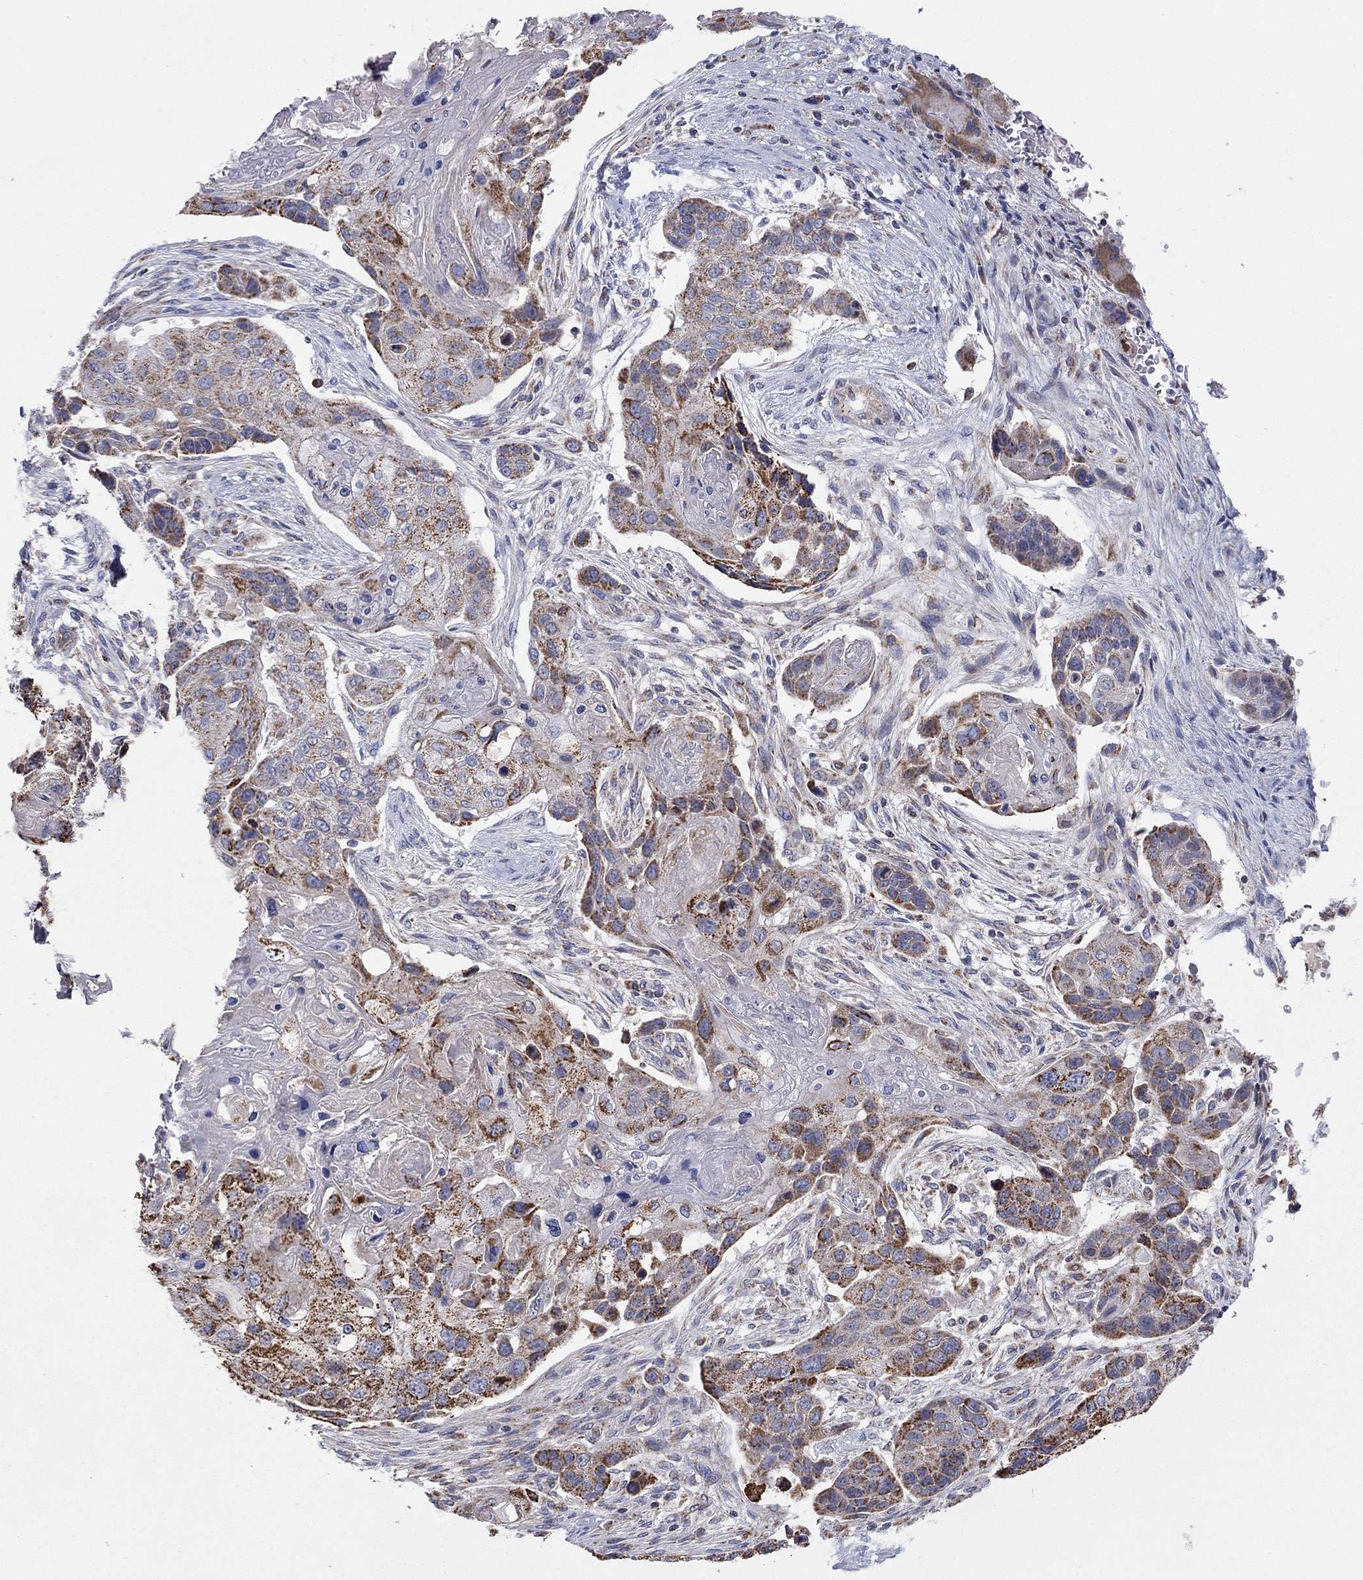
{"staining": {"intensity": "moderate", "quantity": ">75%", "location": "cytoplasmic/membranous"}, "tissue": "lung cancer", "cell_type": "Tumor cells", "image_type": "cancer", "snomed": [{"axis": "morphology", "description": "Normal tissue, NOS"}, {"axis": "morphology", "description": "Squamous cell carcinoma, NOS"}, {"axis": "topography", "description": "Bronchus"}, {"axis": "topography", "description": "Lung"}], "caption": "Brown immunohistochemical staining in lung cancer demonstrates moderate cytoplasmic/membranous staining in about >75% of tumor cells. Using DAB (brown) and hematoxylin (blue) stains, captured at high magnification using brightfield microscopy.", "gene": "HPS5", "patient": {"sex": "male", "age": 69}}